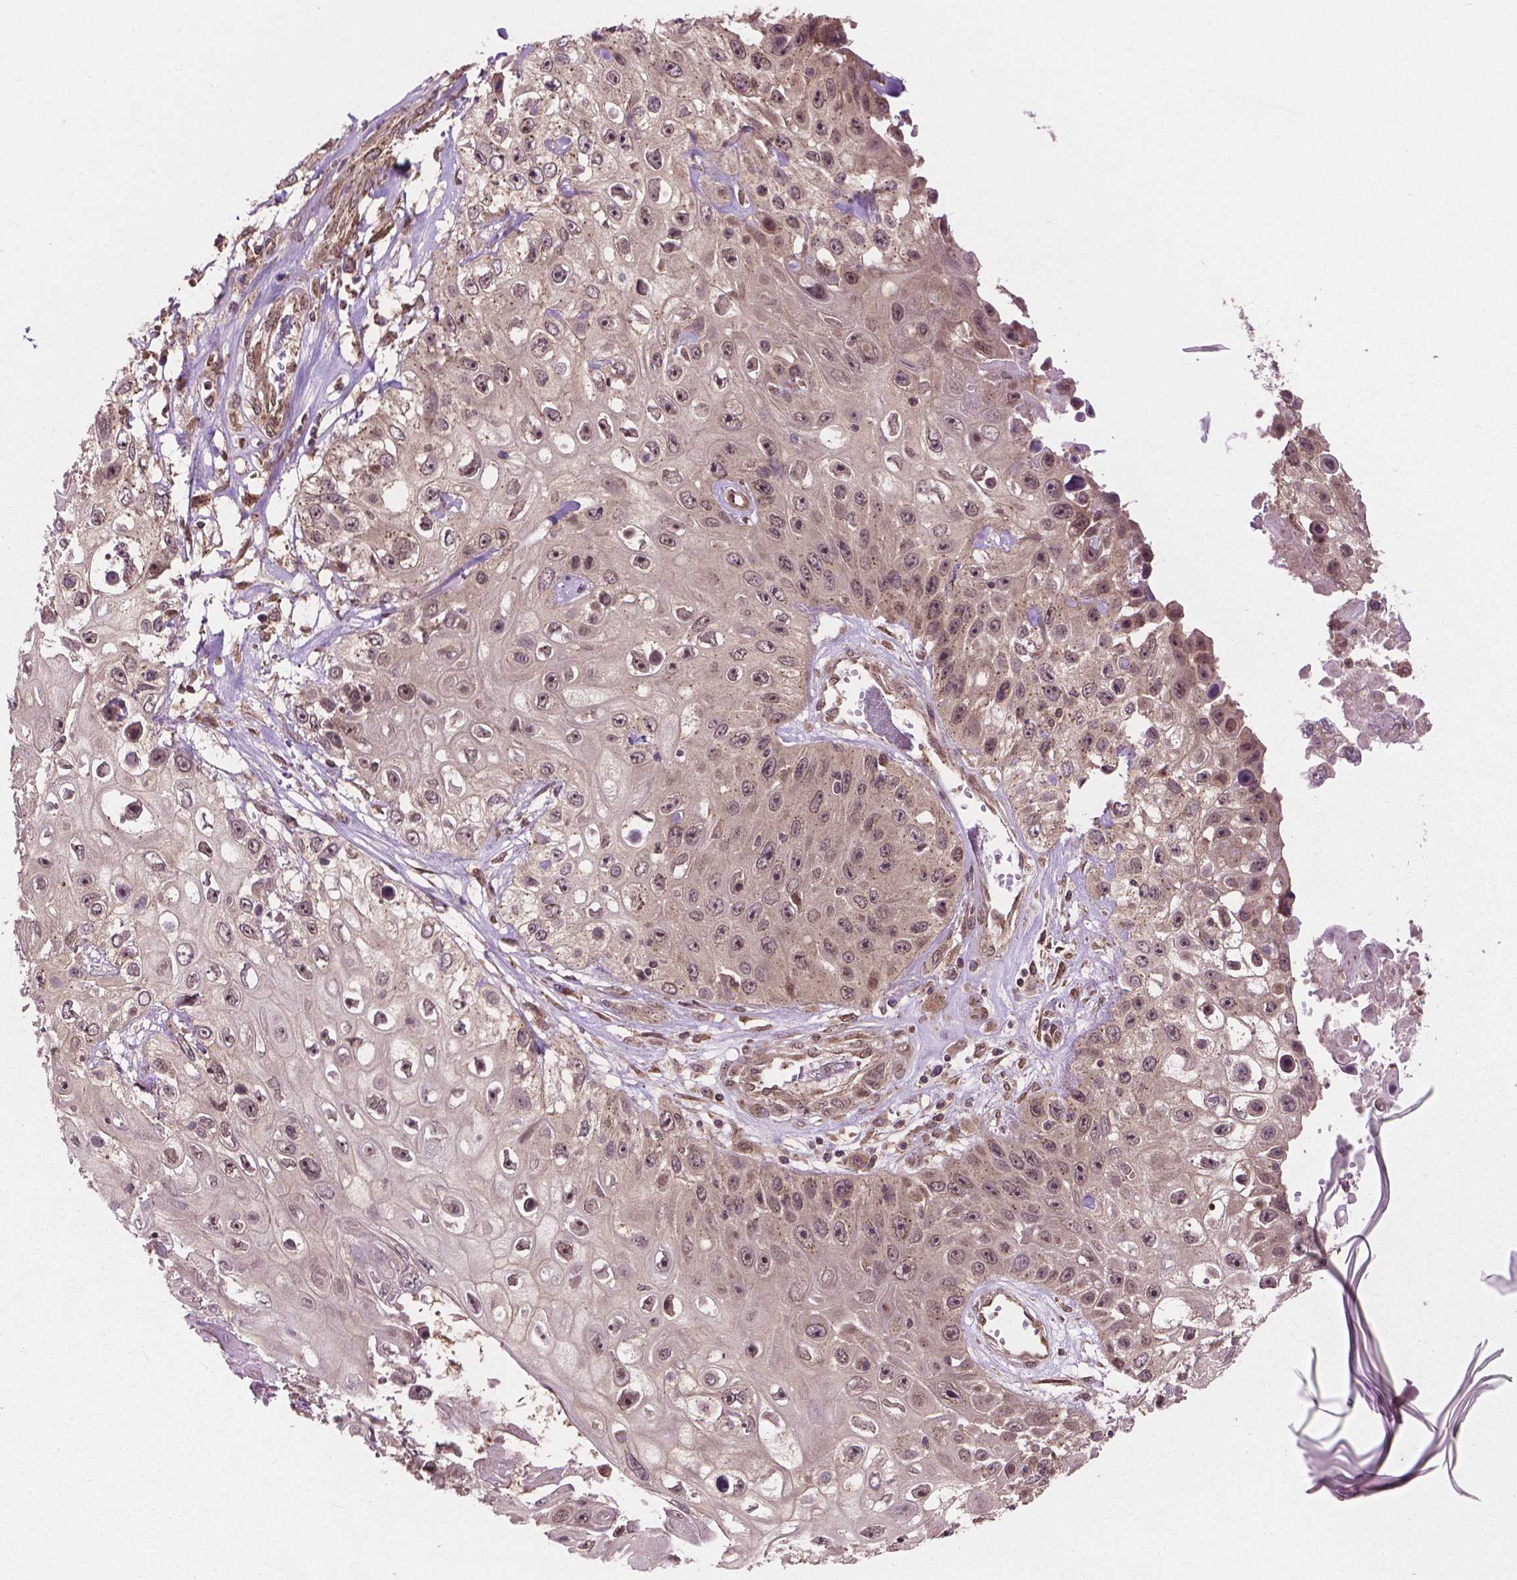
{"staining": {"intensity": "weak", "quantity": "25%-75%", "location": "nuclear"}, "tissue": "skin cancer", "cell_type": "Tumor cells", "image_type": "cancer", "snomed": [{"axis": "morphology", "description": "Squamous cell carcinoma, NOS"}, {"axis": "topography", "description": "Skin"}], "caption": "Squamous cell carcinoma (skin) stained for a protein (brown) demonstrates weak nuclear positive expression in about 25%-75% of tumor cells.", "gene": "PPP1CB", "patient": {"sex": "male", "age": 82}}